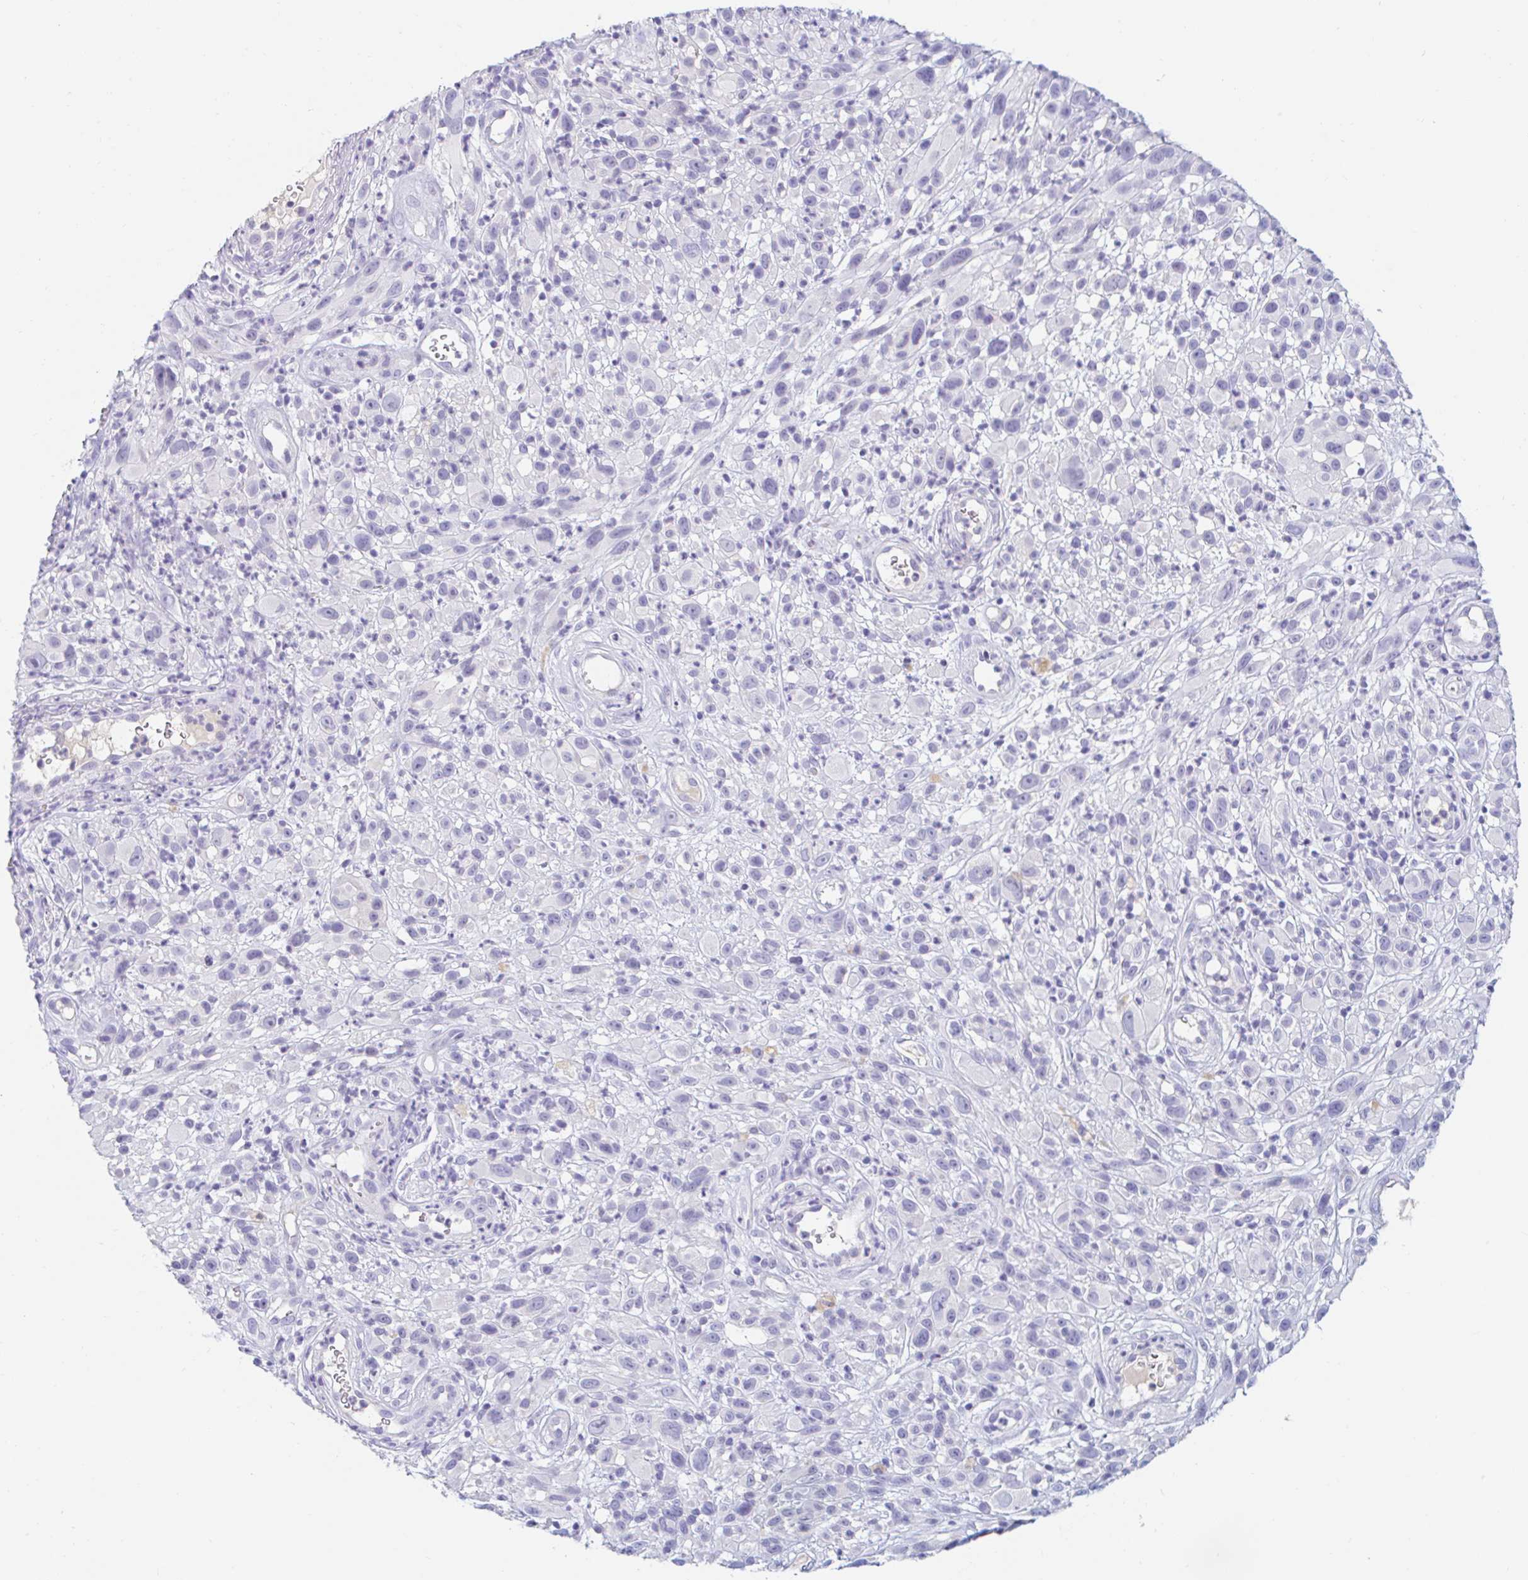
{"staining": {"intensity": "negative", "quantity": "none", "location": "none"}, "tissue": "melanoma", "cell_type": "Tumor cells", "image_type": "cancer", "snomed": [{"axis": "morphology", "description": "Malignant melanoma, NOS"}, {"axis": "topography", "description": "Skin"}], "caption": "Immunohistochemistry (IHC) micrograph of neoplastic tissue: human melanoma stained with DAB (3,3'-diaminobenzidine) shows no significant protein expression in tumor cells.", "gene": "TEX44", "patient": {"sex": "male", "age": 68}}